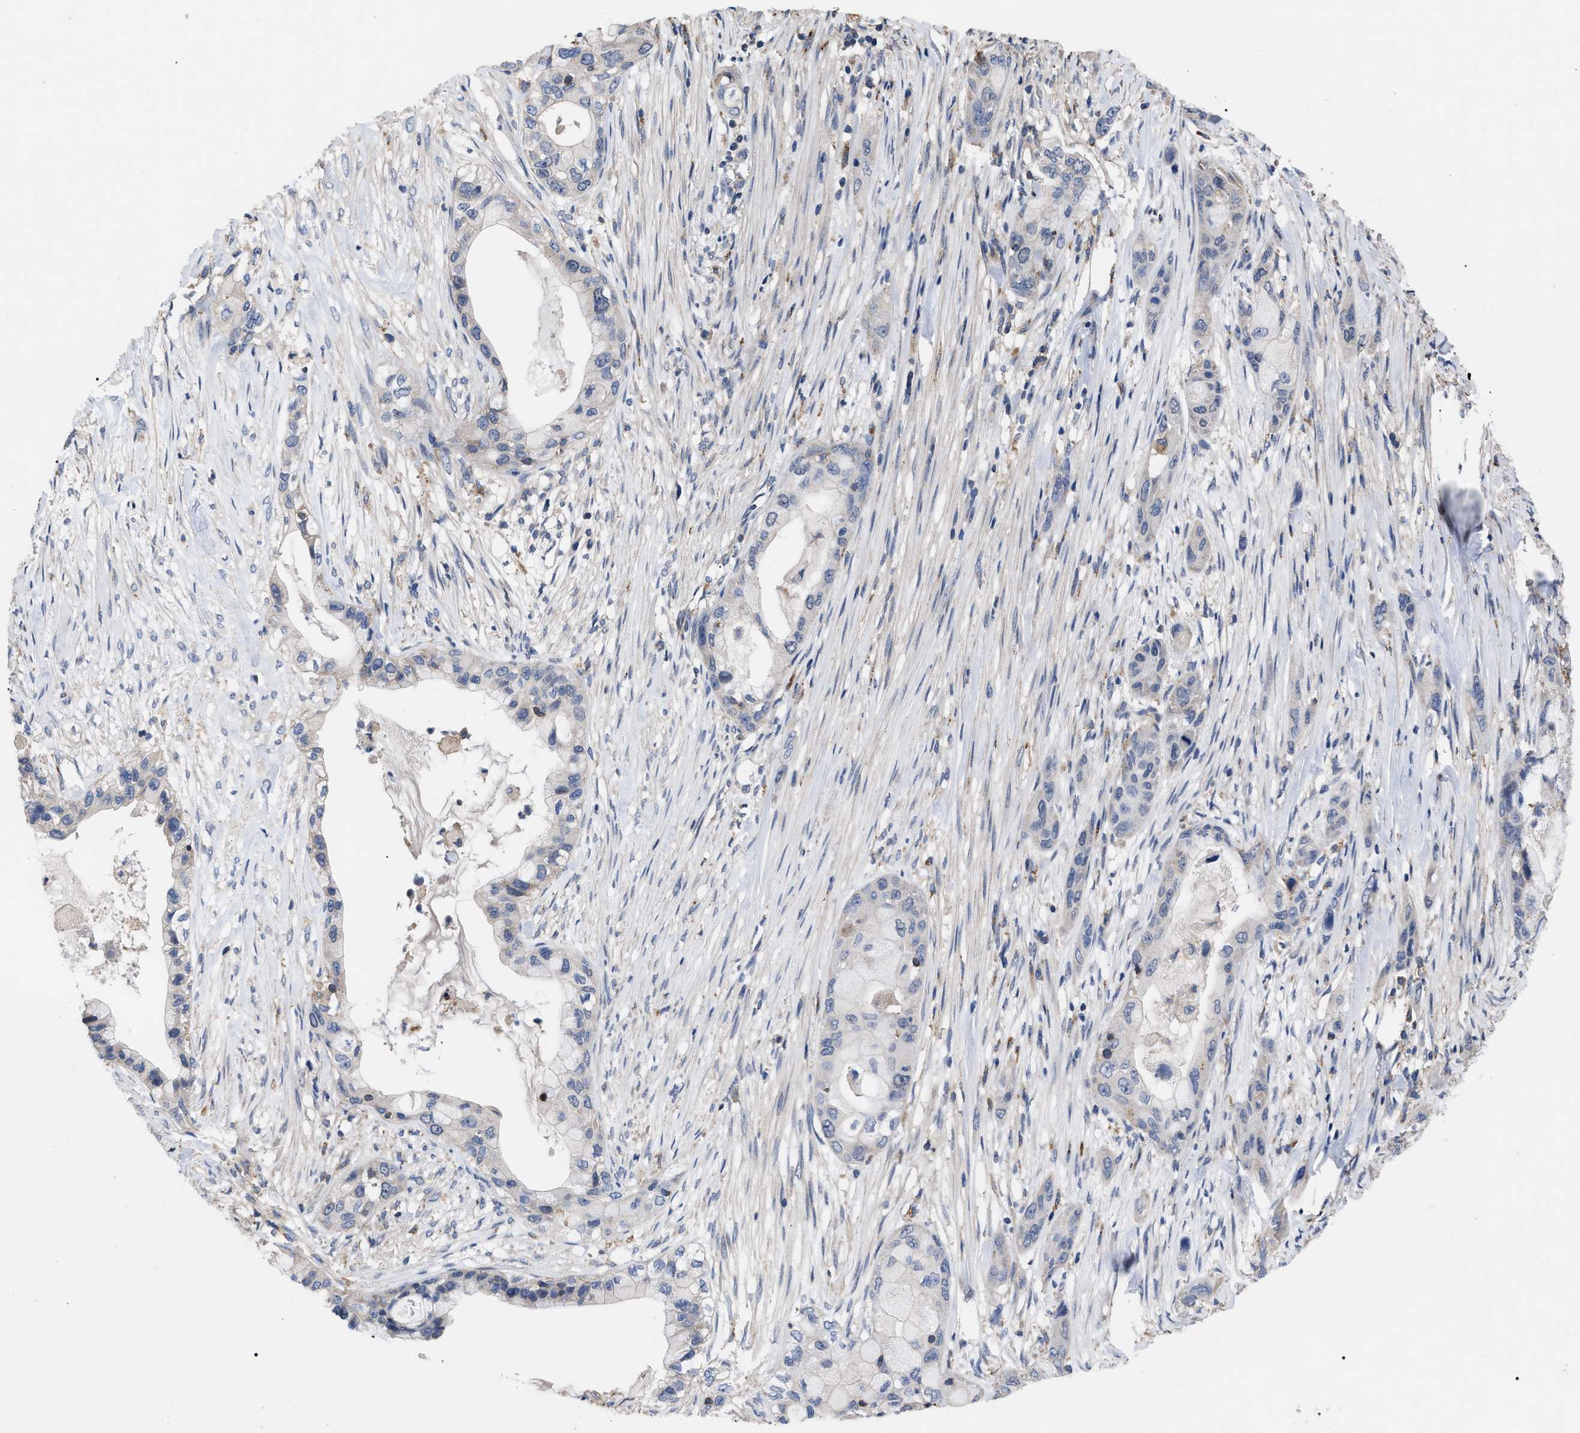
{"staining": {"intensity": "negative", "quantity": "none", "location": "none"}, "tissue": "pancreatic cancer", "cell_type": "Tumor cells", "image_type": "cancer", "snomed": [{"axis": "morphology", "description": "Adenocarcinoma, NOS"}, {"axis": "topography", "description": "Pancreas"}], "caption": "A histopathology image of pancreatic cancer (adenocarcinoma) stained for a protein shows no brown staining in tumor cells.", "gene": "FAM171A2", "patient": {"sex": "male", "age": 53}}